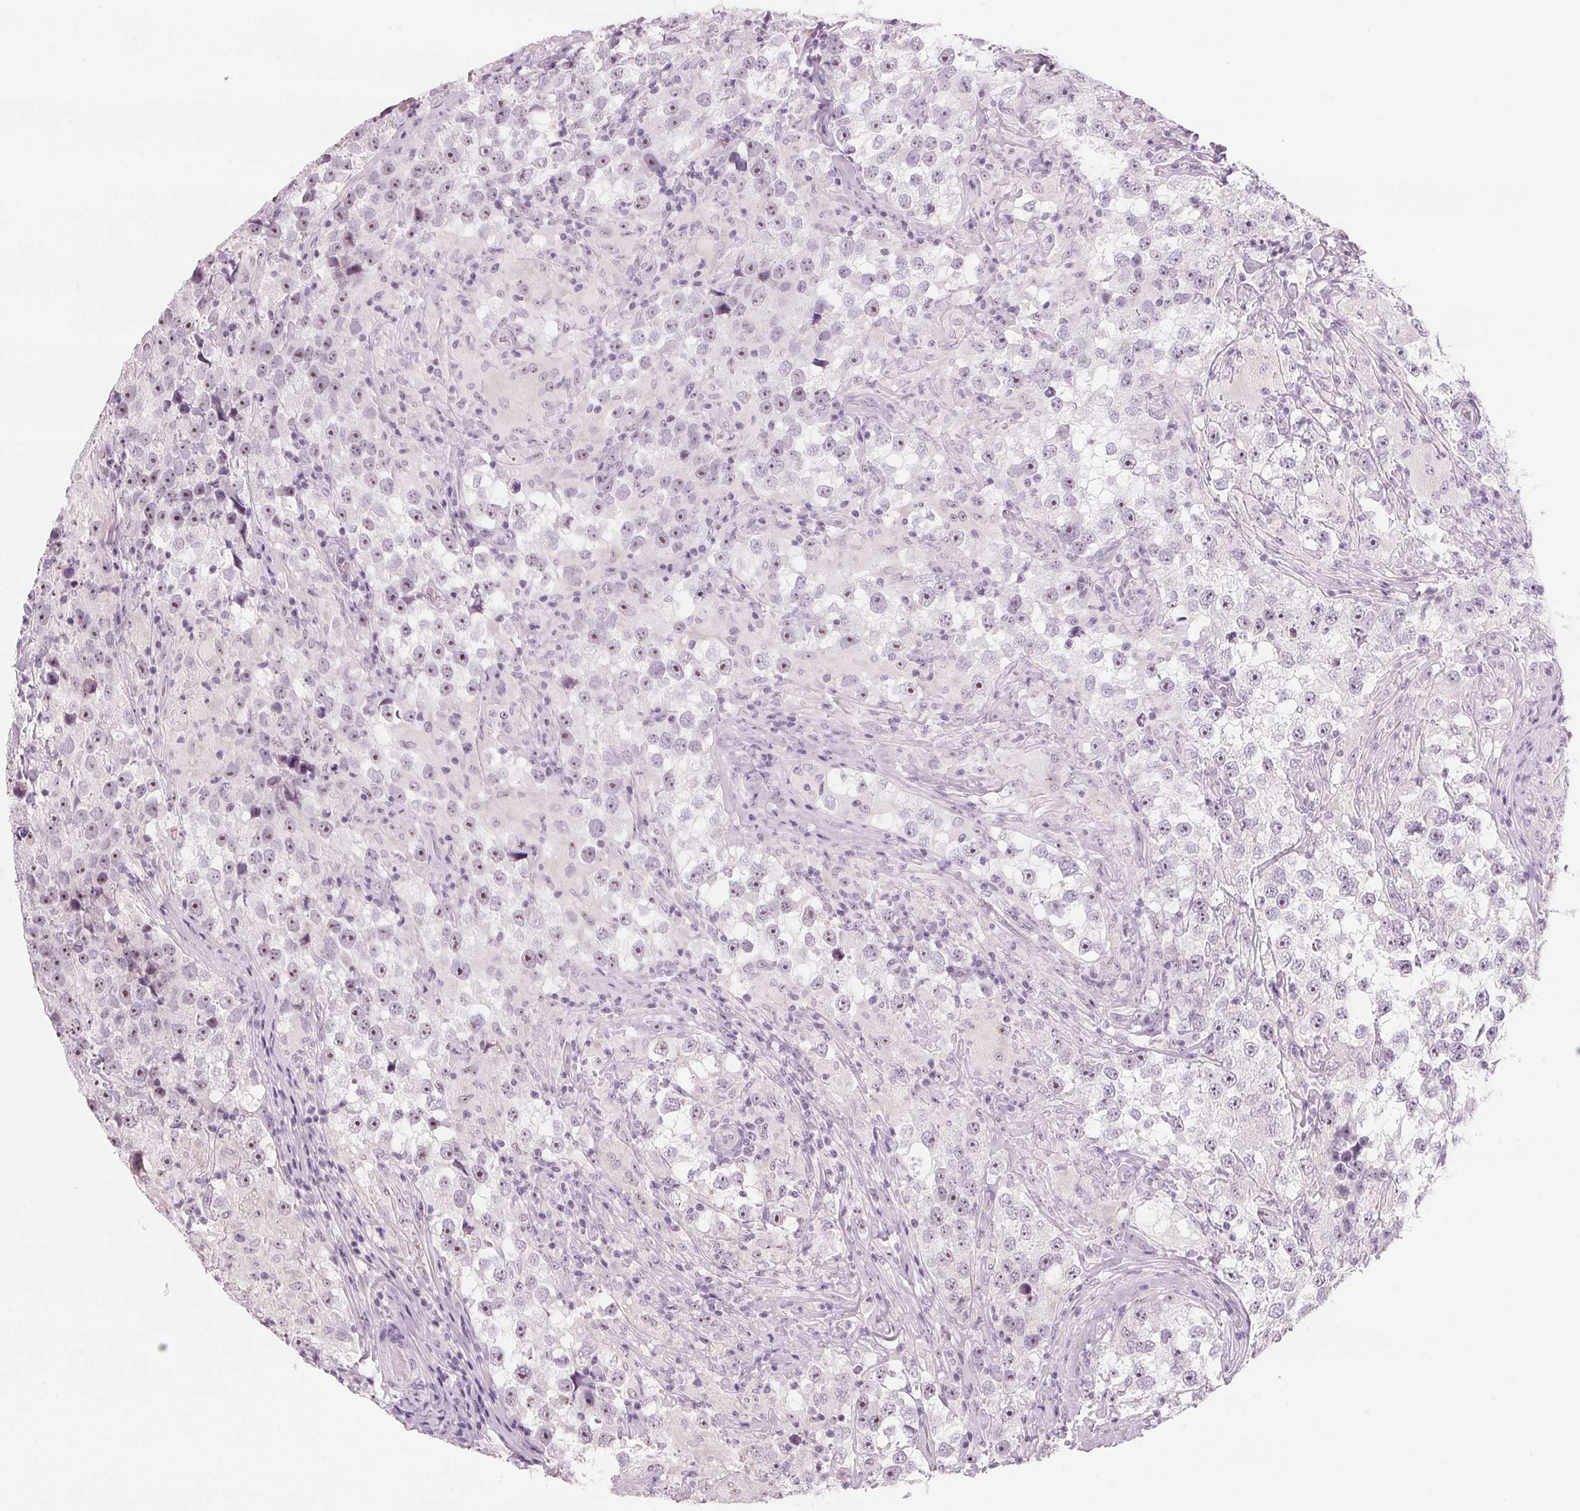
{"staining": {"intensity": "weak", "quantity": "25%-75%", "location": "nuclear"}, "tissue": "testis cancer", "cell_type": "Tumor cells", "image_type": "cancer", "snomed": [{"axis": "morphology", "description": "Seminoma, NOS"}, {"axis": "topography", "description": "Testis"}], "caption": "Testis cancer stained with immunohistochemistry (IHC) shows weak nuclear expression in about 25%-75% of tumor cells.", "gene": "DNTTIP2", "patient": {"sex": "male", "age": 46}}